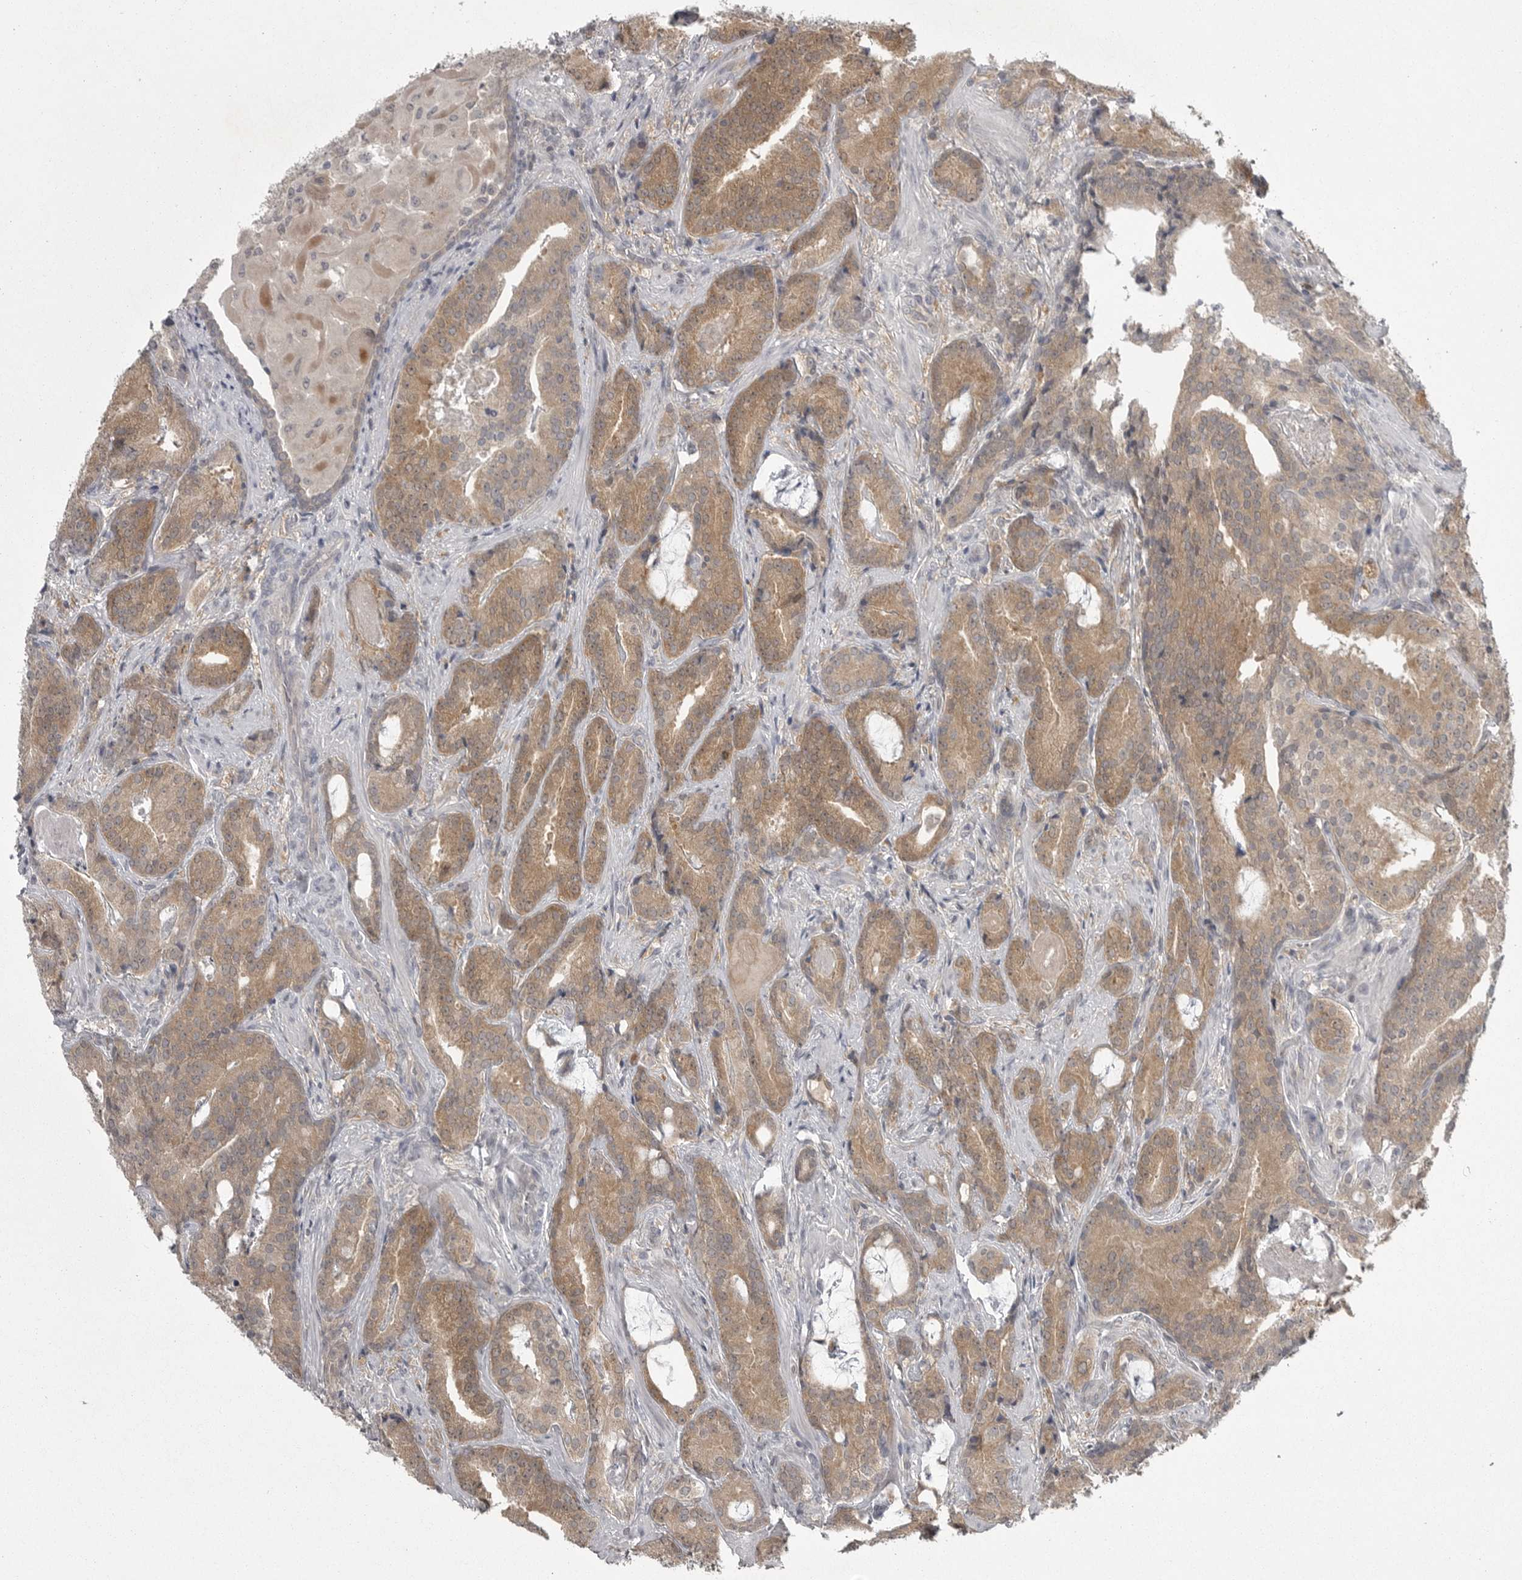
{"staining": {"intensity": "moderate", "quantity": ">75%", "location": "cytoplasmic/membranous"}, "tissue": "prostate cancer", "cell_type": "Tumor cells", "image_type": "cancer", "snomed": [{"axis": "morphology", "description": "Adenocarcinoma, Low grade"}, {"axis": "topography", "description": "Prostate"}], "caption": "Tumor cells show medium levels of moderate cytoplasmic/membranous expression in about >75% of cells in human prostate cancer.", "gene": "PHF13", "patient": {"sex": "male", "age": 67}}